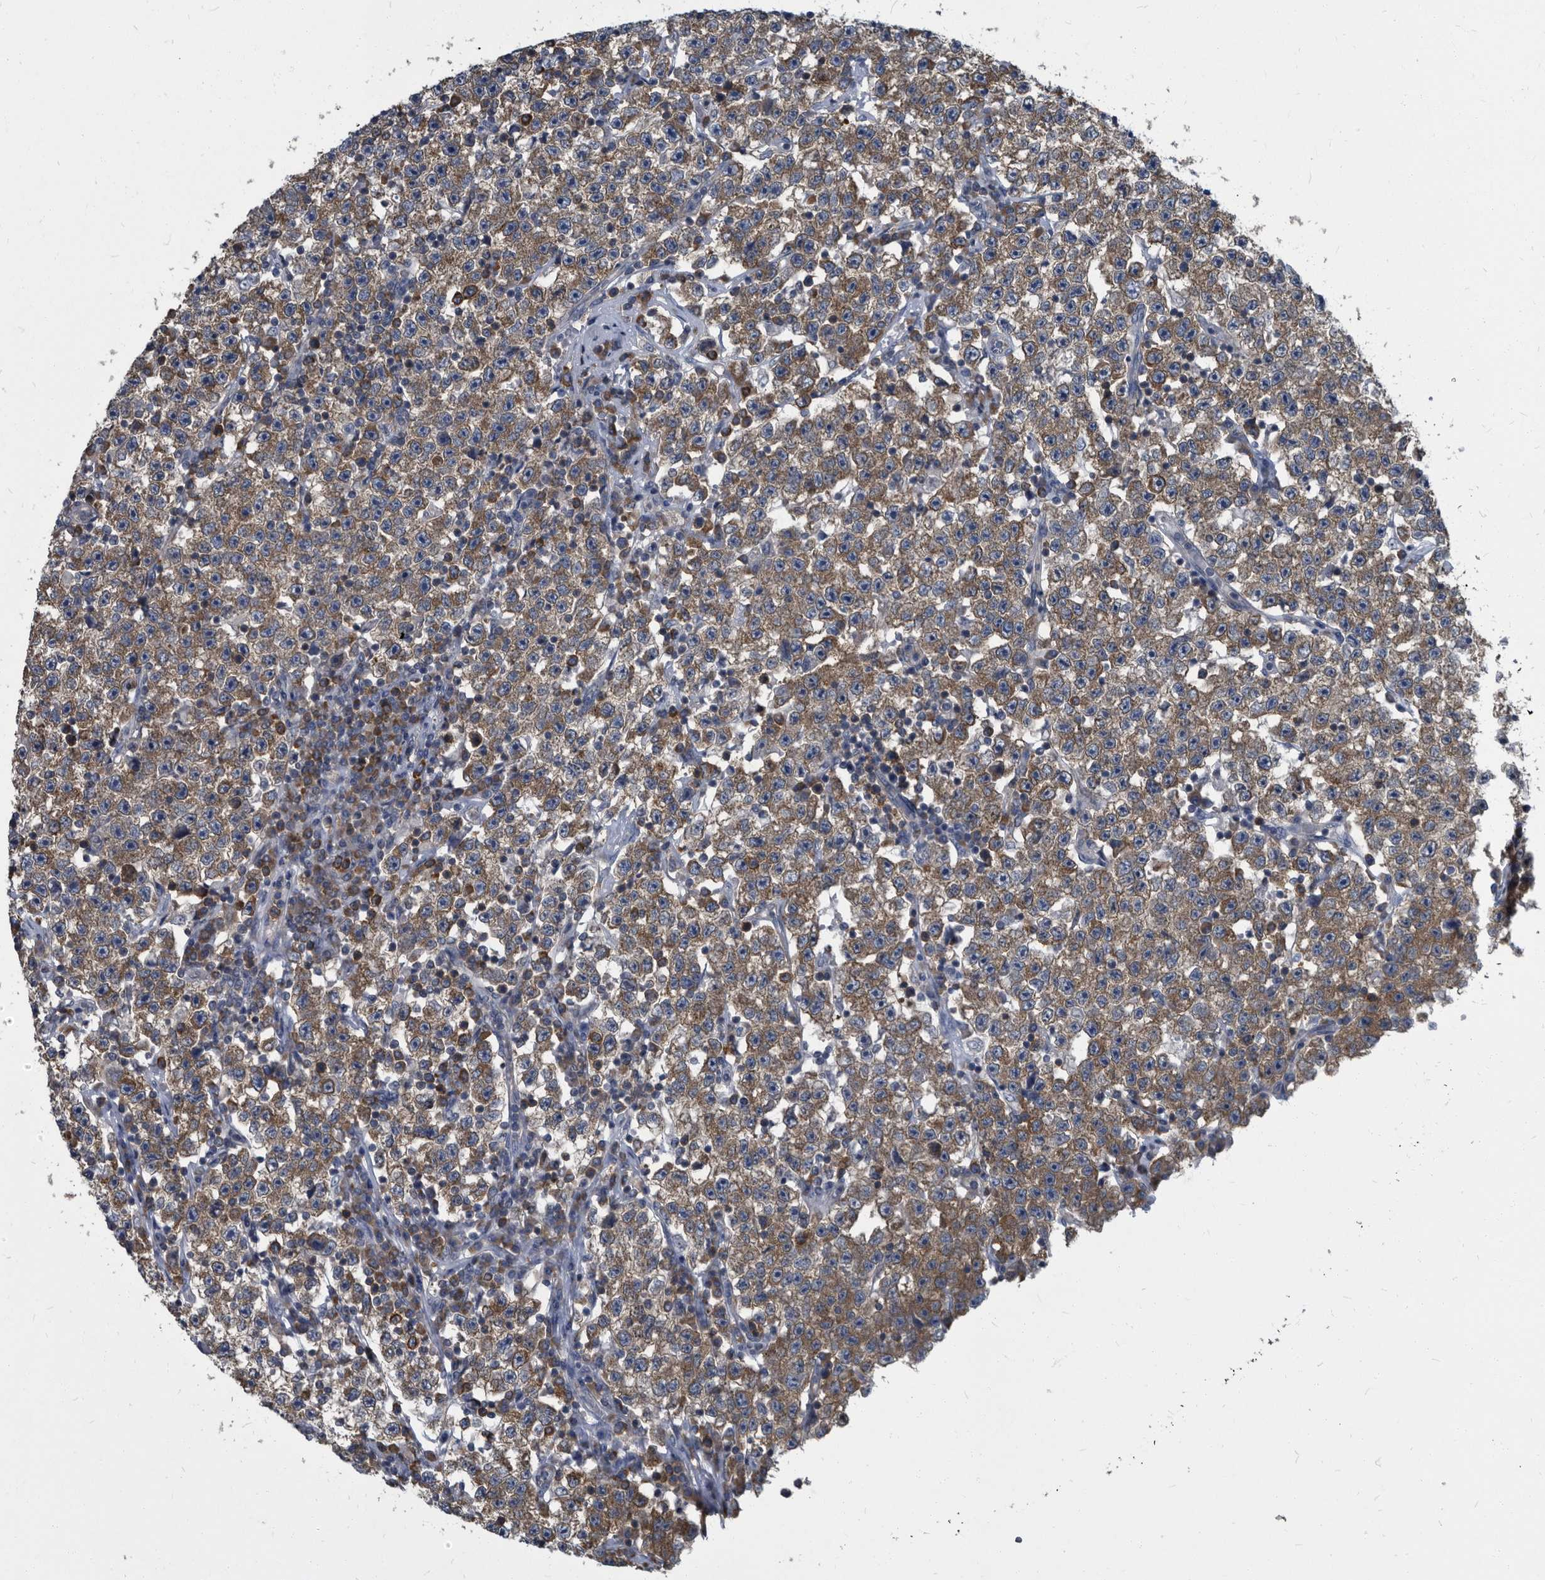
{"staining": {"intensity": "moderate", "quantity": ">75%", "location": "cytoplasmic/membranous"}, "tissue": "testis cancer", "cell_type": "Tumor cells", "image_type": "cancer", "snomed": [{"axis": "morphology", "description": "Seminoma, NOS"}, {"axis": "topography", "description": "Testis"}], "caption": "A brown stain highlights moderate cytoplasmic/membranous positivity of a protein in human testis seminoma tumor cells.", "gene": "CDV3", "patient": {"sex": "male", "age": 22}}